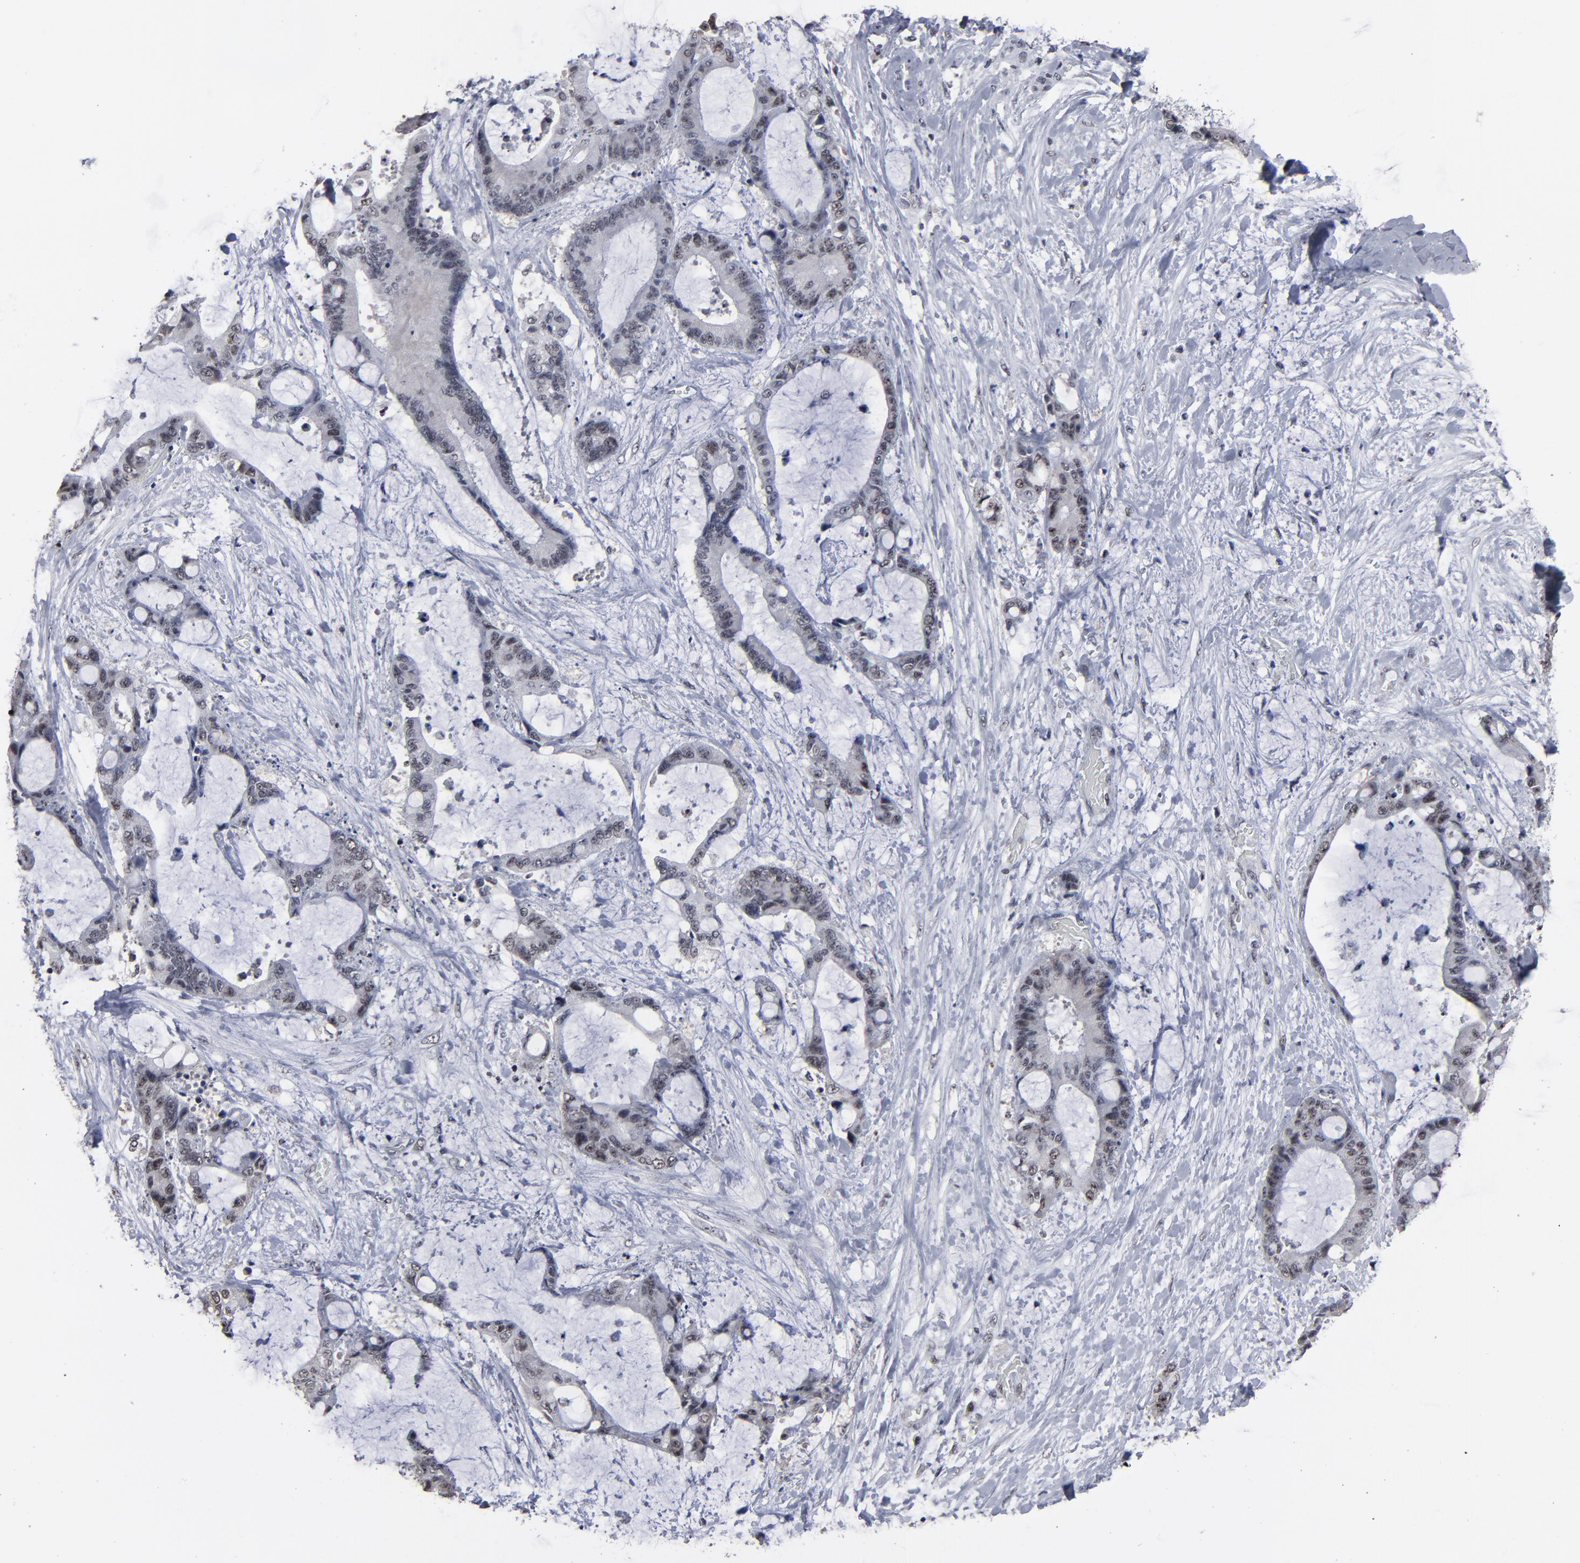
{"staining": {"intensity": "weak", "quantity": "25%-75%", "location": "nuclear"}, "tissue": "liver cancer", "cell_type": "Tumor cells", "image_type": "cancer", "snomed": [{"axis": "morphology", "description": "Cholangiocarcinoma"}, {"axis": "topography", "description": "Liver"}], "caption": "Brown immunohistochemical staining in liver cancer demonstrates weak nuclear positivity in about 25%-75% of tumor cells.", "gene": "SSRP1", "patient": {"sex": "female", "age": 73}}